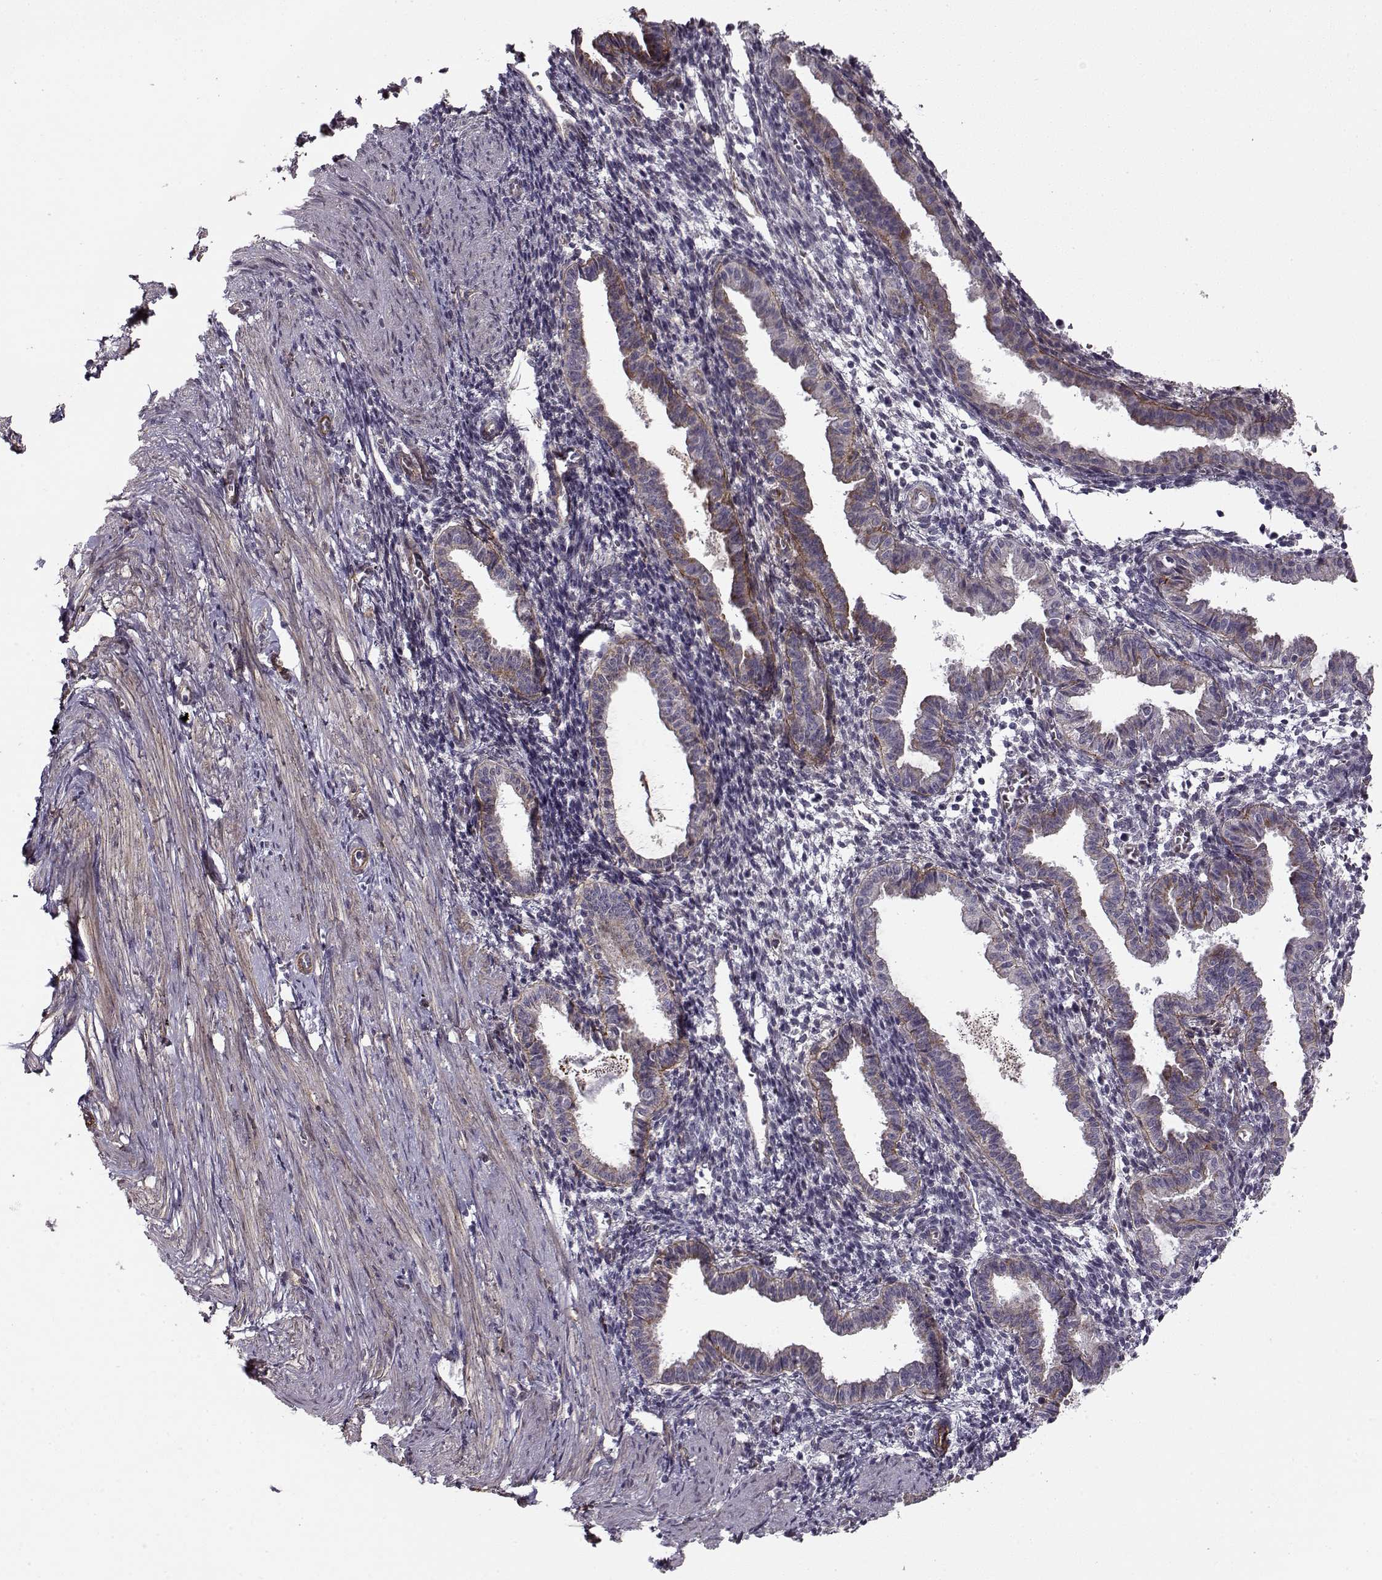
{"staining": {"intensity": "negative", "quantity": "none", "location": "none"}, "tissue": "endometrium", "cell_type": "Cells in endometrial stroma", "image_type": "normal", "snomed": [{"axis": "morphology", "description": "Normal tissue, NOS"}, {"axis": "topography", "description": "Endometrium"}], "caption": "An immunohistochemistry photomicrograph of benign endometrium is shown. There is no staining in cells in endometrial stroma of endometrium.", "gene": "LAMB2", "patient": {"sex": "female", "age": 37}}